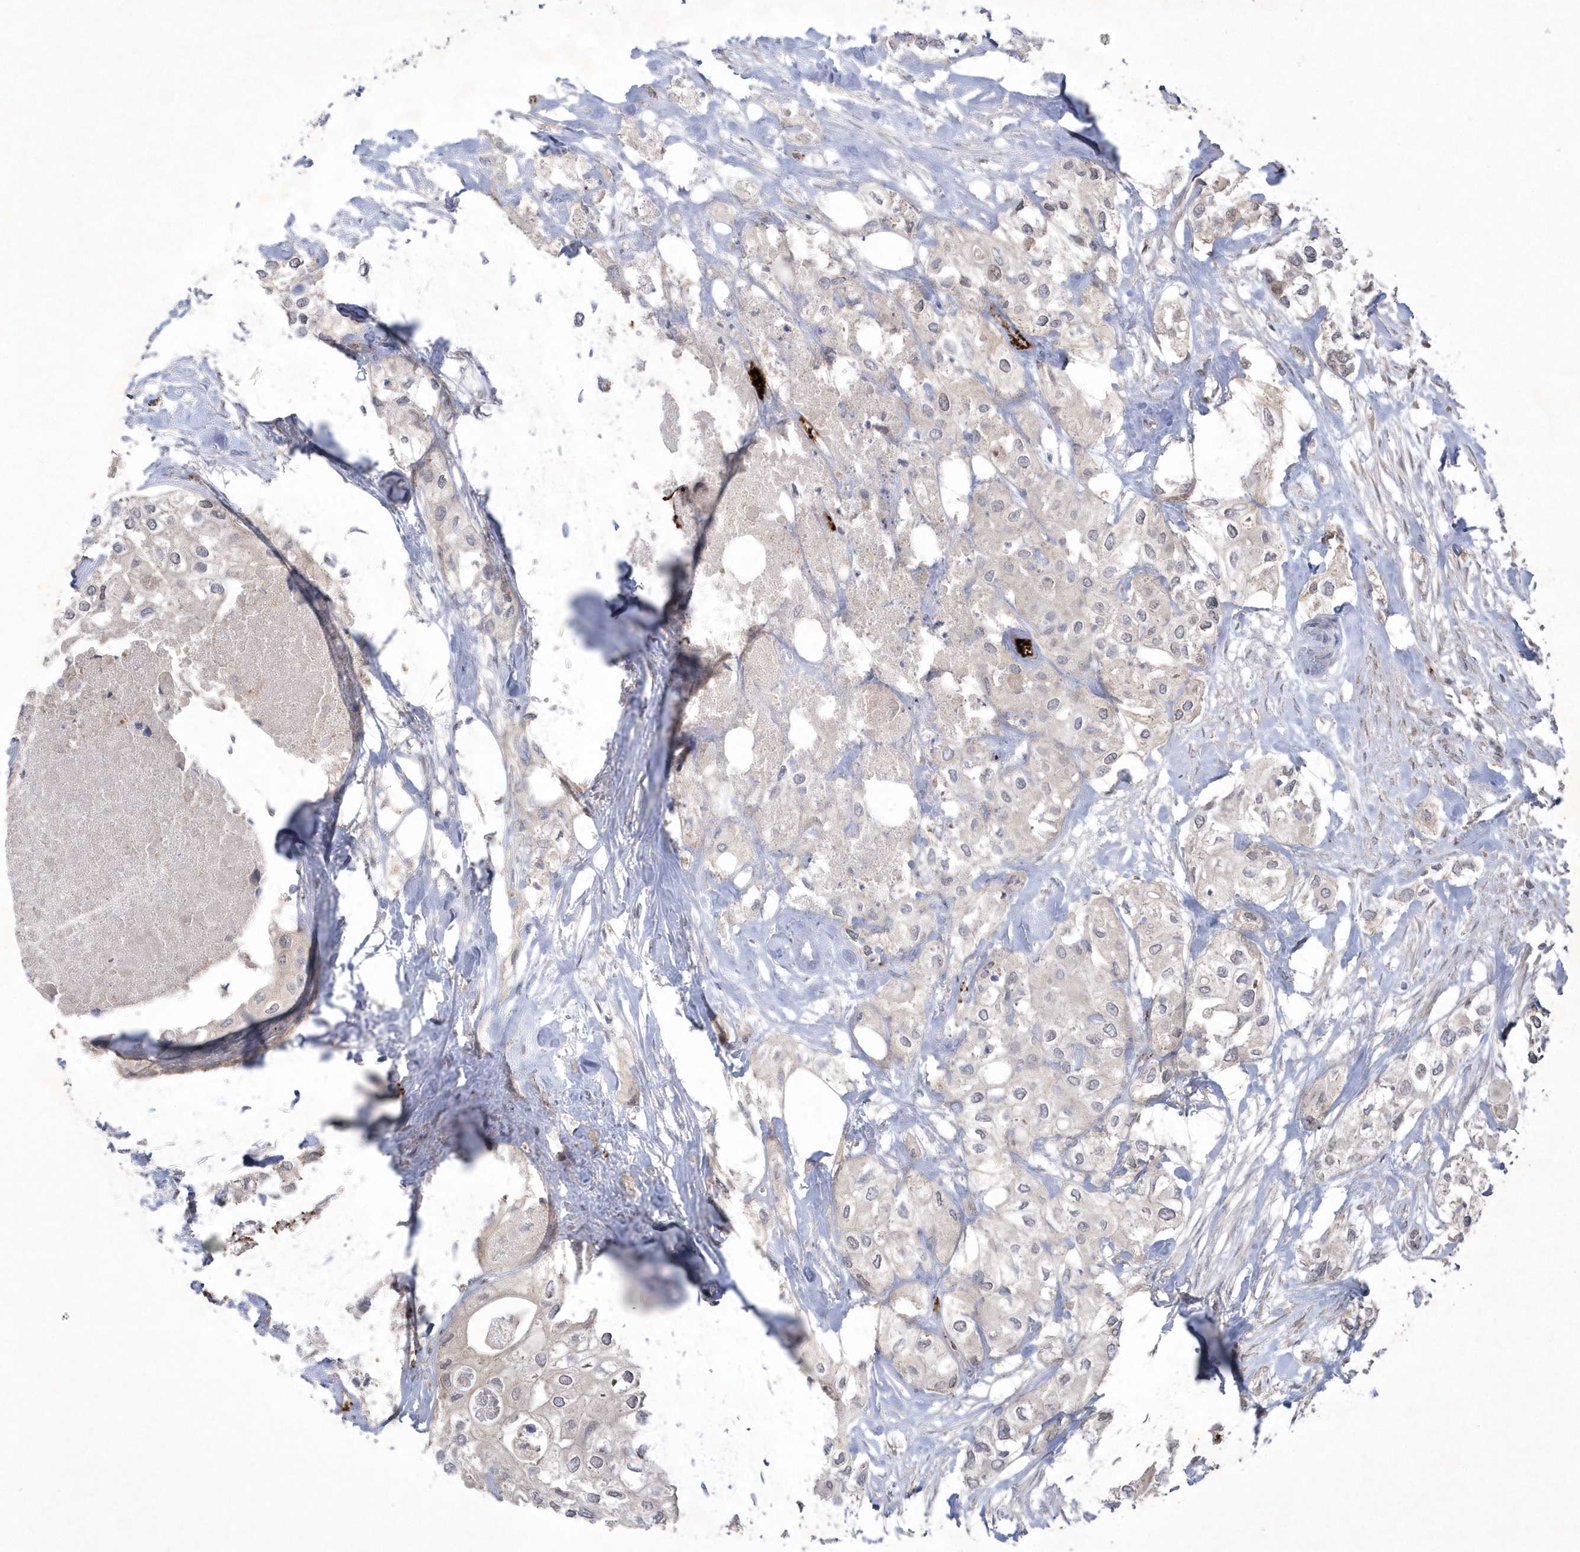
{"staining": {"intensity": "negative", "quantity": "none", "location": "none"}, "tissue": "urothelial cancer", "cell_type": "Tumor cells", "image_type": "cancer", "snomed": [{"axis": "morphology", "description": "Urothelial carcinoma, High grade"}, {"axis": "topography", "description": "Urinary bladder"}], "caption": "The micrograph reveals no significant positivity in tumor cells of urothelial cancer.", "gene": "NAF1", "patient": {"sex": "male", "age": 64}}